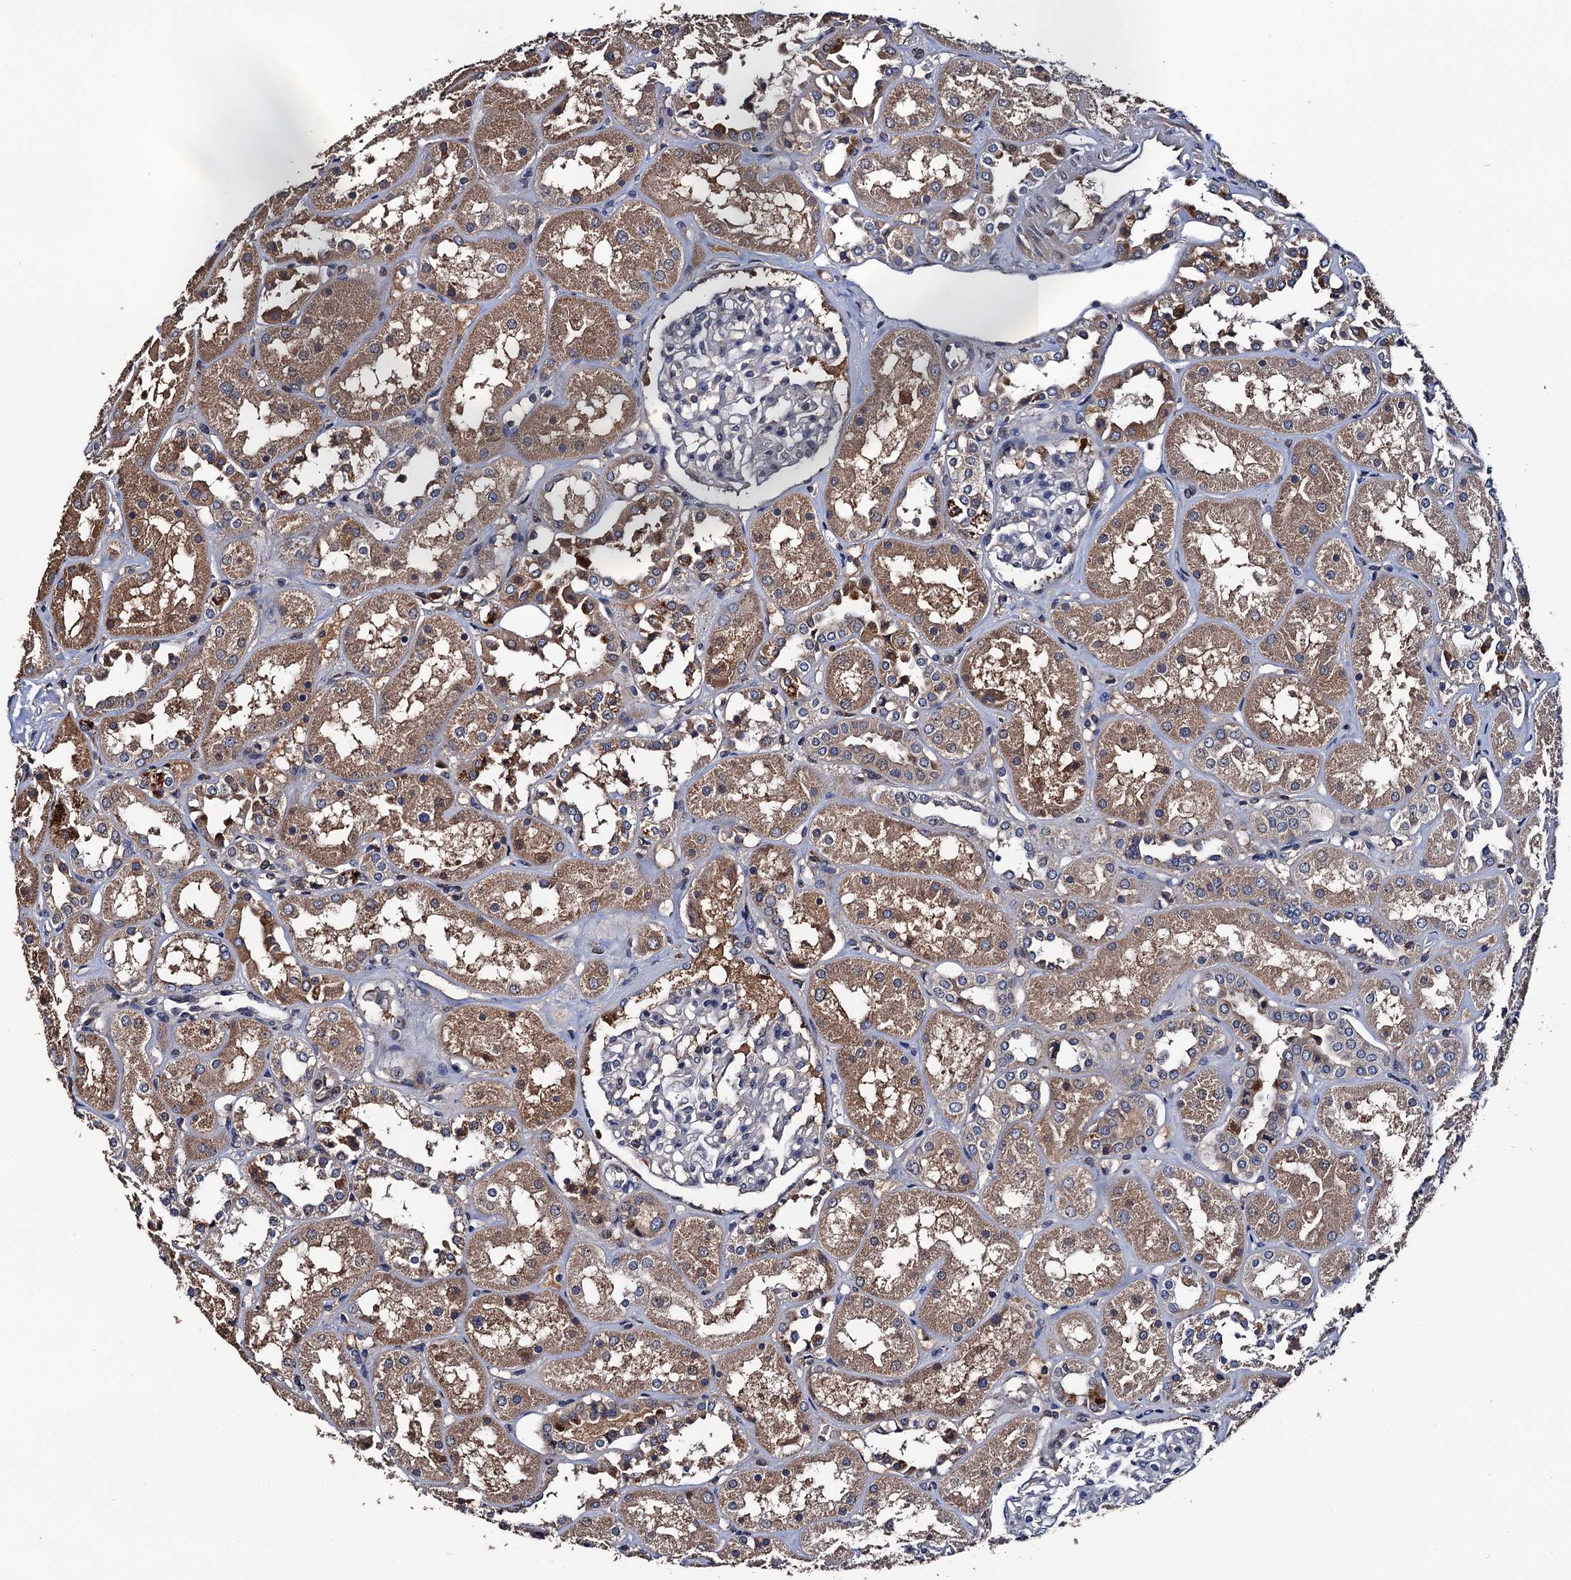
{"staining": {"intensity": "weak", "quantity": "<25%", "location": "cytoplasmic/membranous"}, "tissue": "kidney", "cell_type": "Cells in glomeruli", "image_type": "normal", "snomed": [{"axis": "morphology", "description": "Normal tissue, NOS"}, {"axis": "topography", "description": "Kidney"}], "caption": "This histopathology image is of normal kidney stained with immunohistochemistry to label a protein in brown with the nuclei are counter-stained blue. There is no positivity in cells in glomeruli.", "gene": "RGS11", "patient": {"sex": "male", "age": 70}}